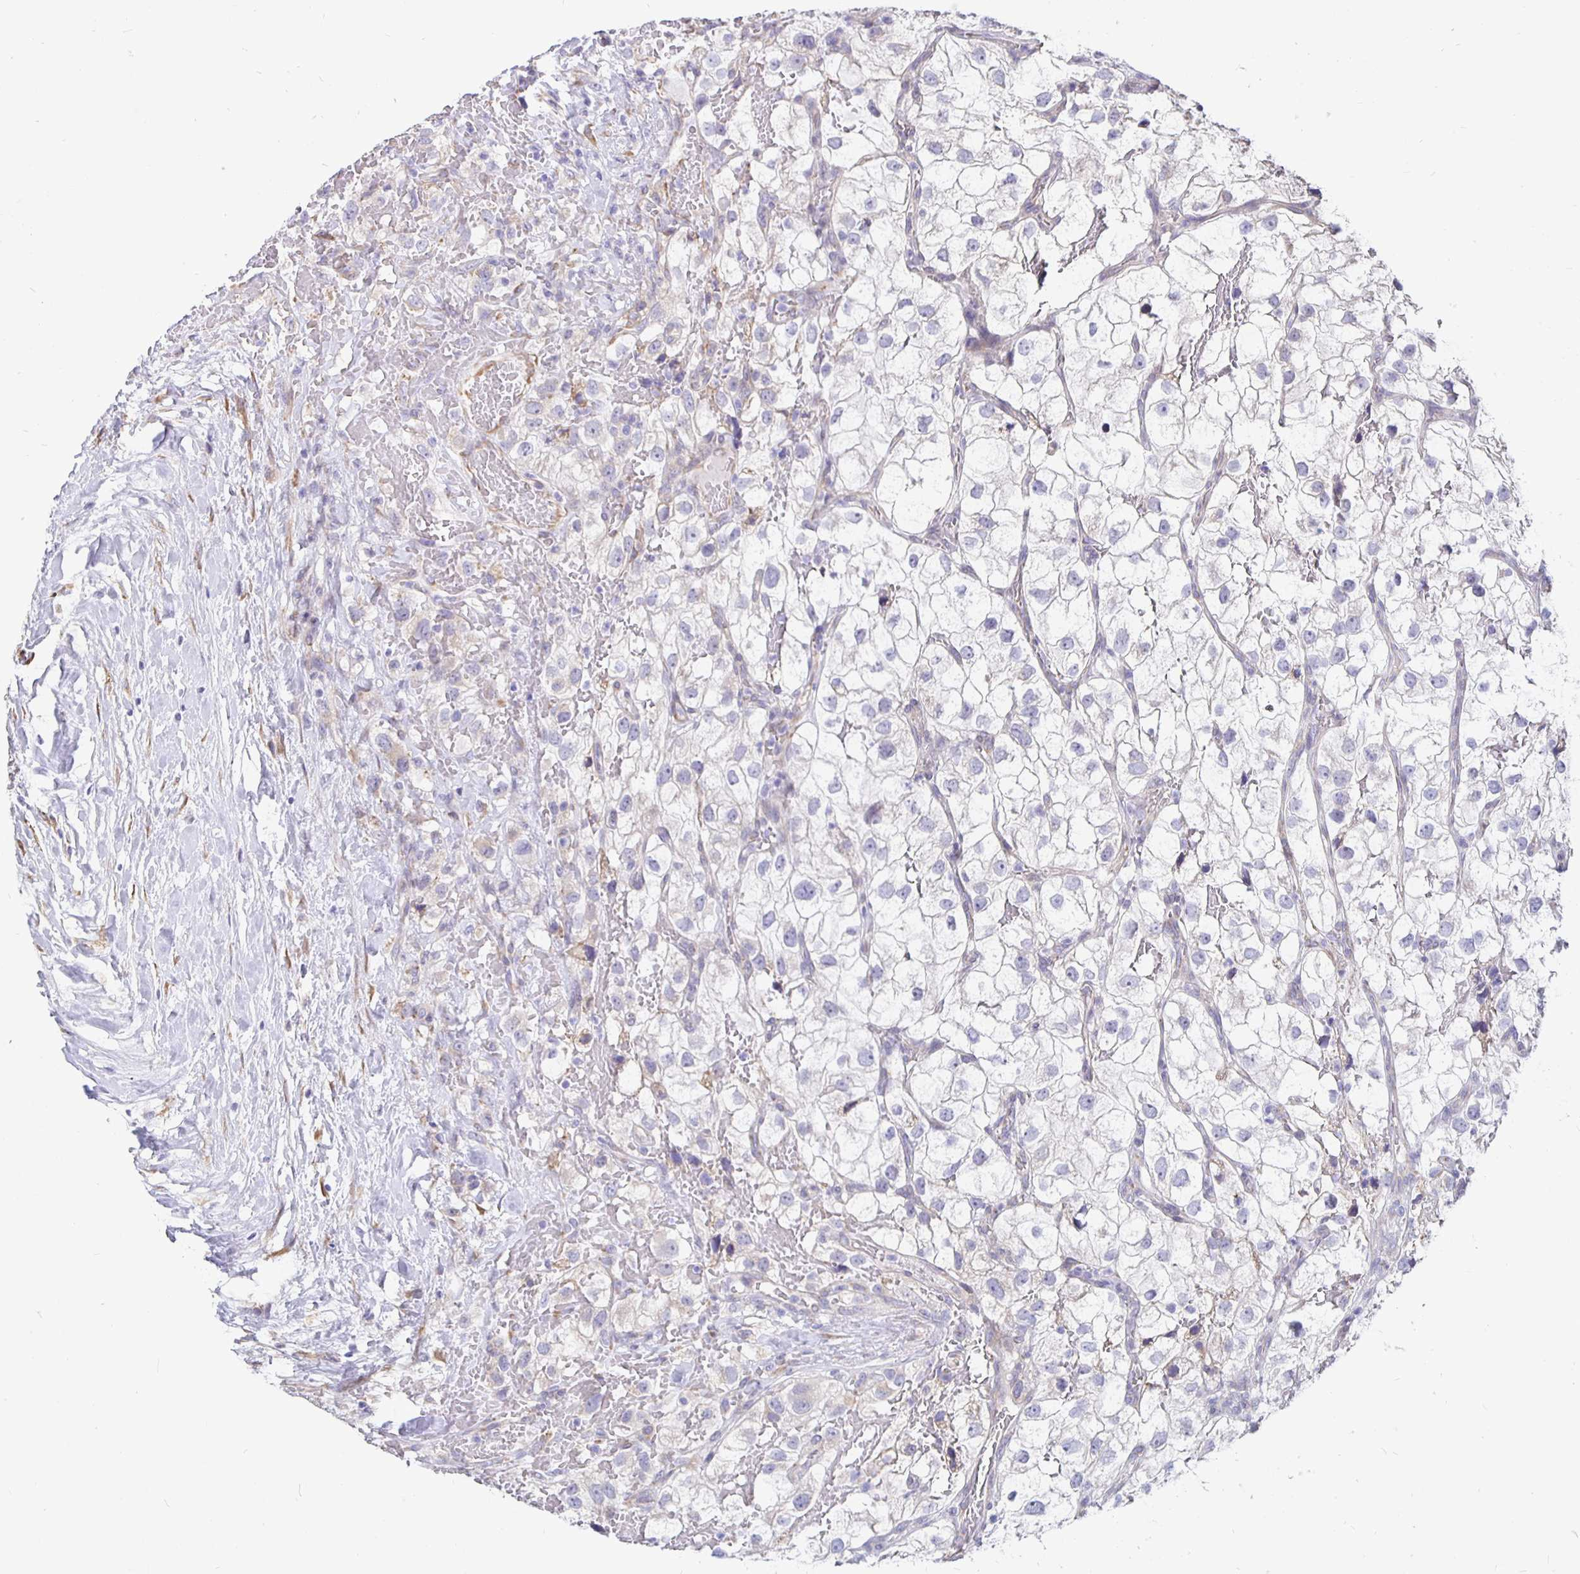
{"staining": {"intensity": "negative", "quantity": "none", "location": "none"}, "tissue": "renal cancer", "cell_type": "Tumor cells", "image_type": "cancer", "snomed": [{"axis": "morphology", "description": "Adenocarcinoma, NOS"}, {"axis": "topography", "description": "Kidney"}], "caption": "High power microscopy image of an immunohistochemistry image of renal cancer (adenocarcinoma), revealing no significant staining in tumor cells.", "gene": "DNAI2", "patient": {"sex": "male", "age": 59}}